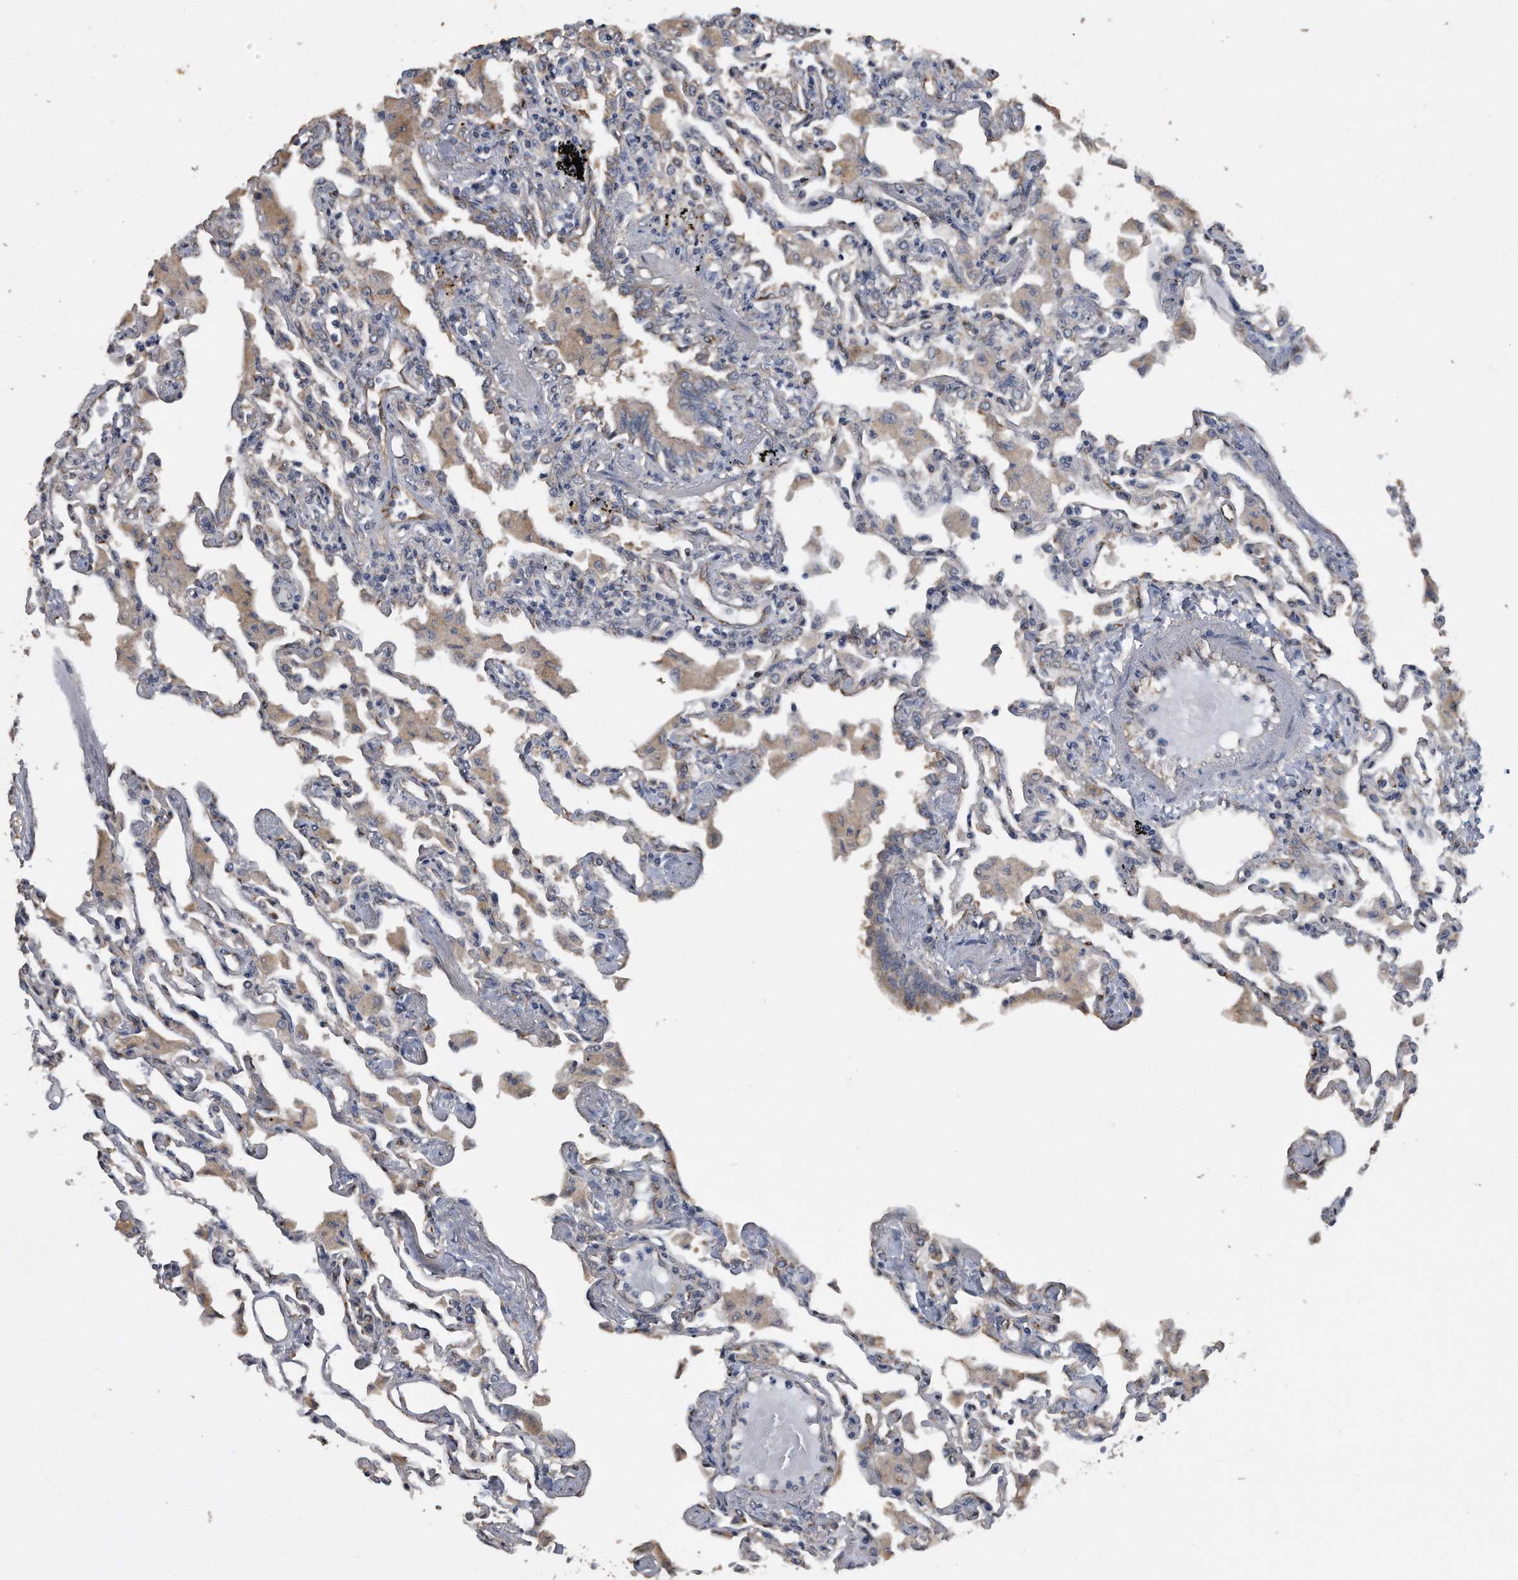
{"staining": {"intensity": "negative", "quantity": "none", "location": "none"}, "tissue": "lung", "cell_type": "Alveolar cells", "image_type": "normal", "snomed": [{"axis": "morphology", "description": "Normal tissue, NOS"}, {"axis": "topography", "description": "Bronchus"}, {"axis": "topography", "description": "Lung"}], "caption": "The IHC photomicrograph has no significant expression in alveolar cells of lung.", "gene": "PCLO", "patient": {"sex": "female", "age": 49}}